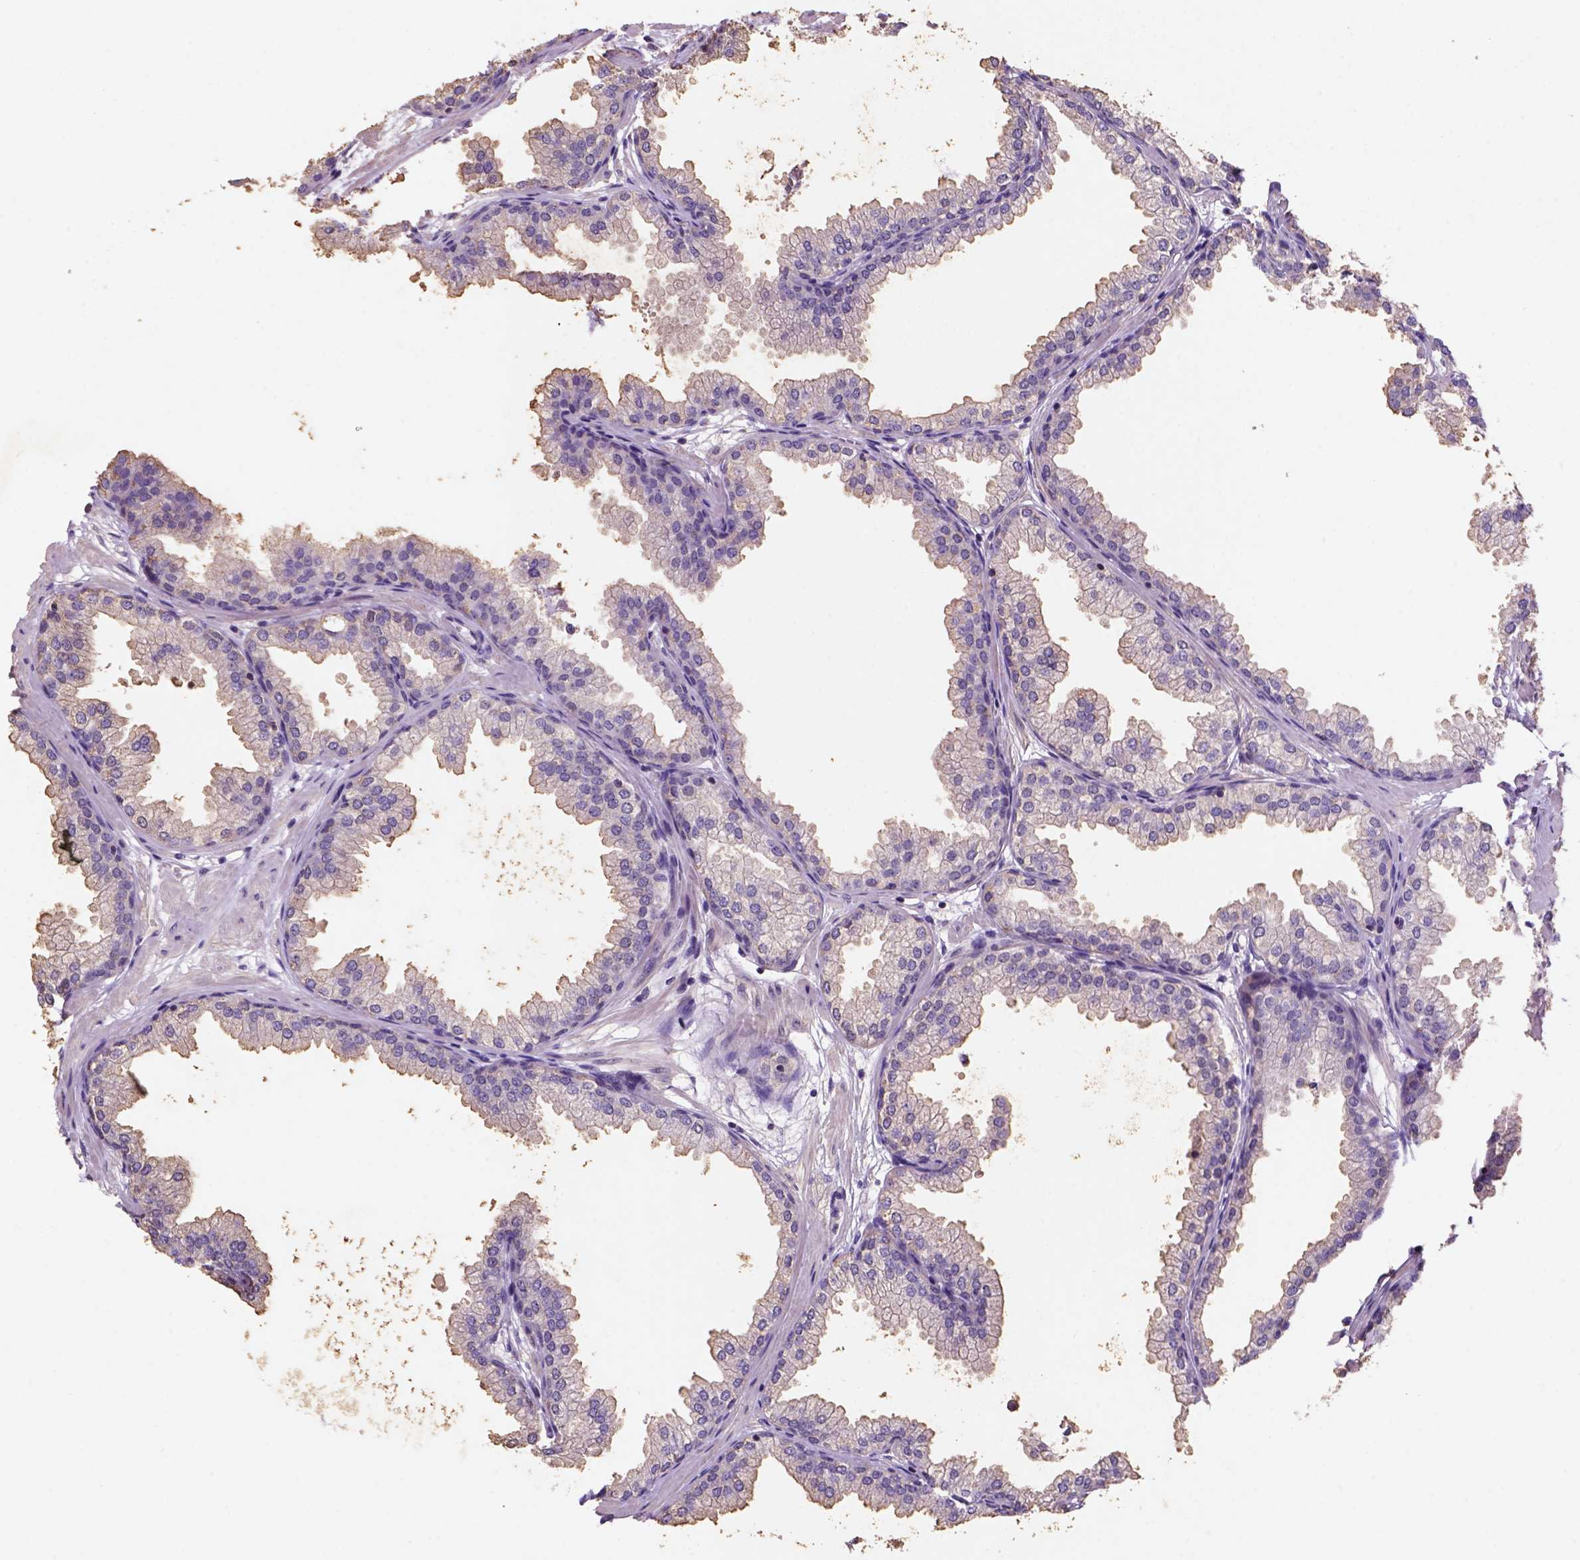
{"staining": {"intensity": "moderate", "quantity": "<25%", "location": "cytoplasmic/membranous,nuclear"}, "tissue": "prostate", "cell_type": "Glandular cells", "image_type": "normal", "snomed": [{"axis": "morphology", "description": "Normal tissue, NOS"}, {"axis": "topography", "description": "Prostate"}], "caption": "A micrograph of human prostate stained for a protein demonstrates moderate cytoplasmic/membranous,nuclear brown staining in glandular cells. The staining was performed using DAB (3,3'-diaminobenzidine) to visualize the protein expression in brown, while the nuclei were stained in blue with hematoxylin (Magnification: 20x).", "gene": "SCML4", "patient": {"sex": "male", "age": 37}}